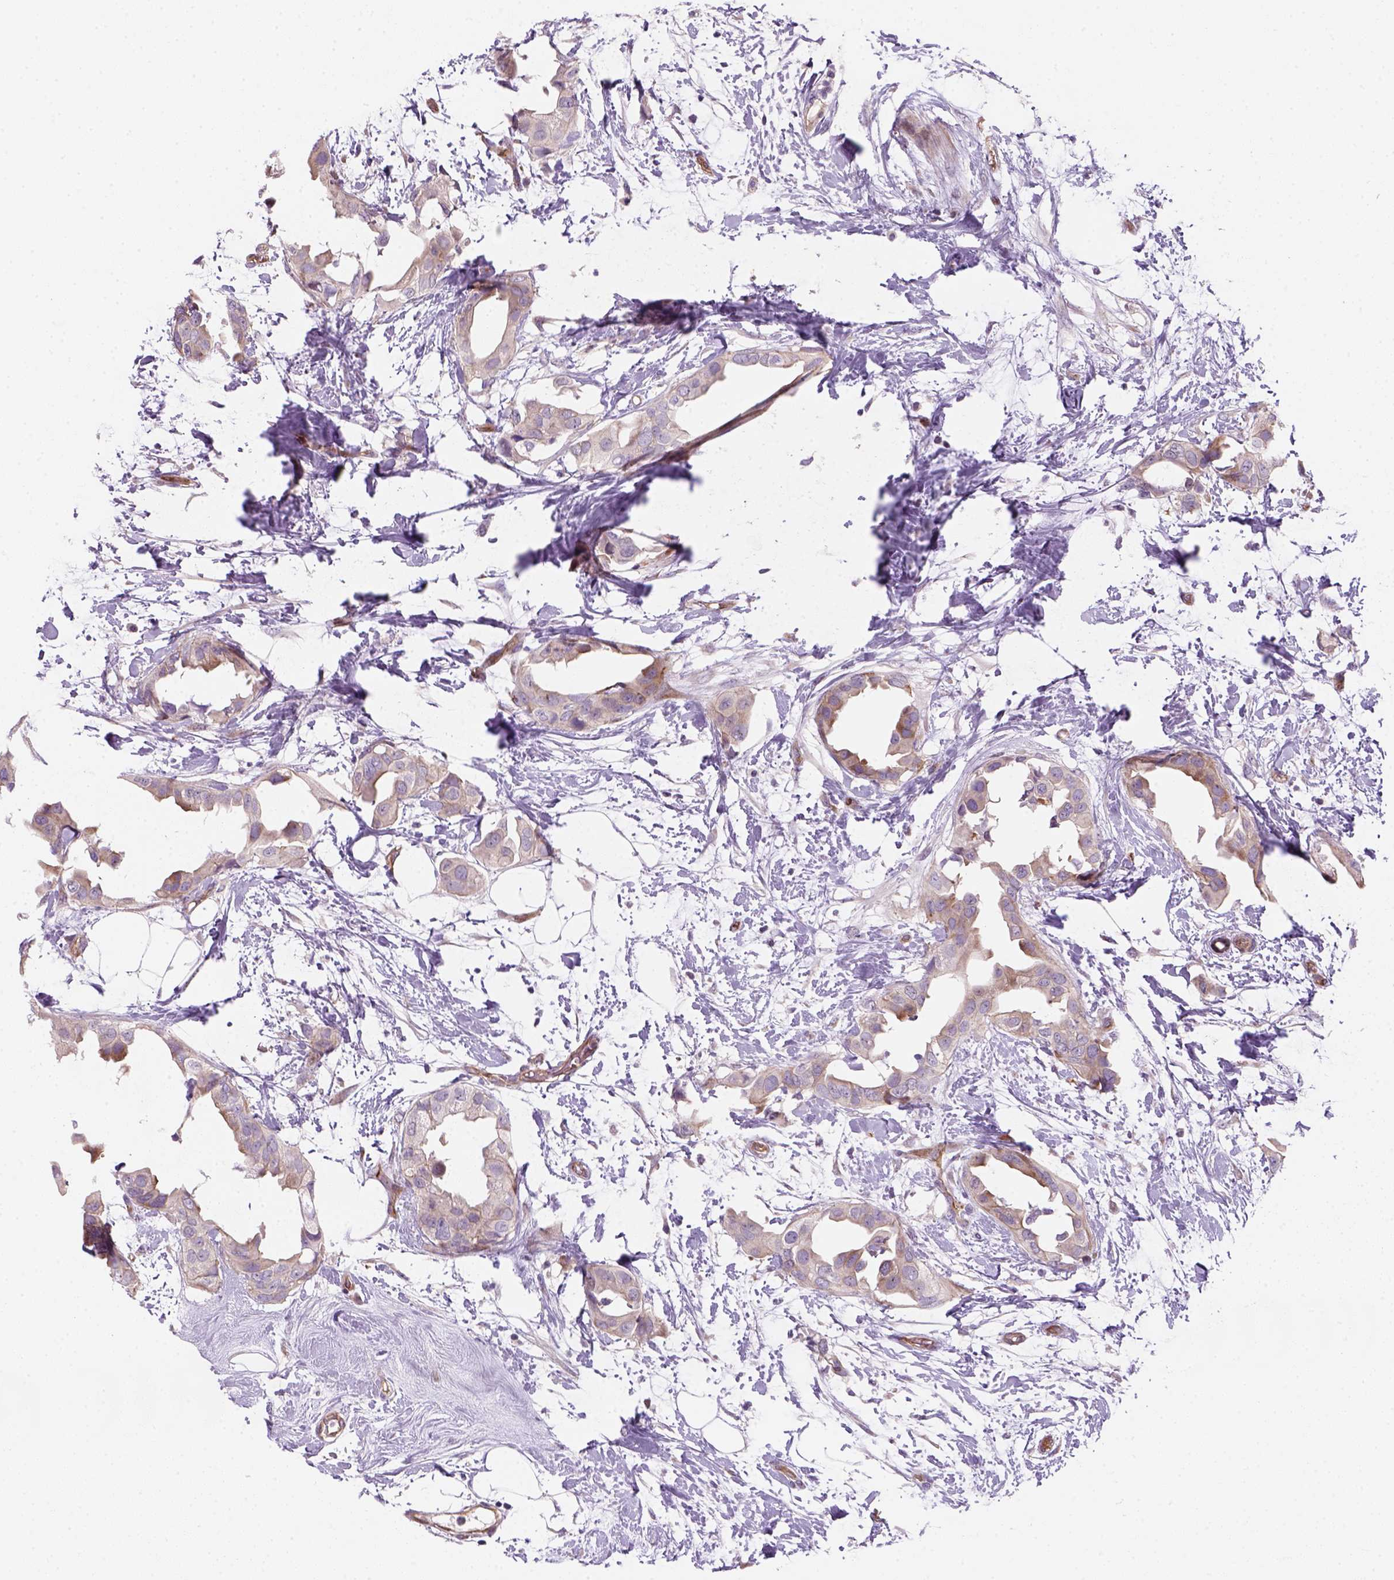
{"staining": {"intensity": "moderate", "quantity": "<25%", "location": "cytoplasmic/membranous"}, "tissue": "breast cancer", "cell_type": "Tumor cells", "image_type": "cancer", "snomed": [{"axis": "morphology", "description": "Normal tissue, NOS"}, {"axis": "morphology", "description": "Duct carcinoma"}, {"axis": "topography", "description": "Breast"}], "caption": "Breast cancer (invasive ductal carcinoma) tissue shows moderate cytoplasmic/membranous staining in approximately <25% of tumor cells The protein of interest is stained brown, and the nuclei are stained in blue (DAB (3,3'-diaminobenzidine) IHC with brightfield microscopy, high magnification).", "gene": "VSTM5", "patient": {"sex": "female", "age": 40}}